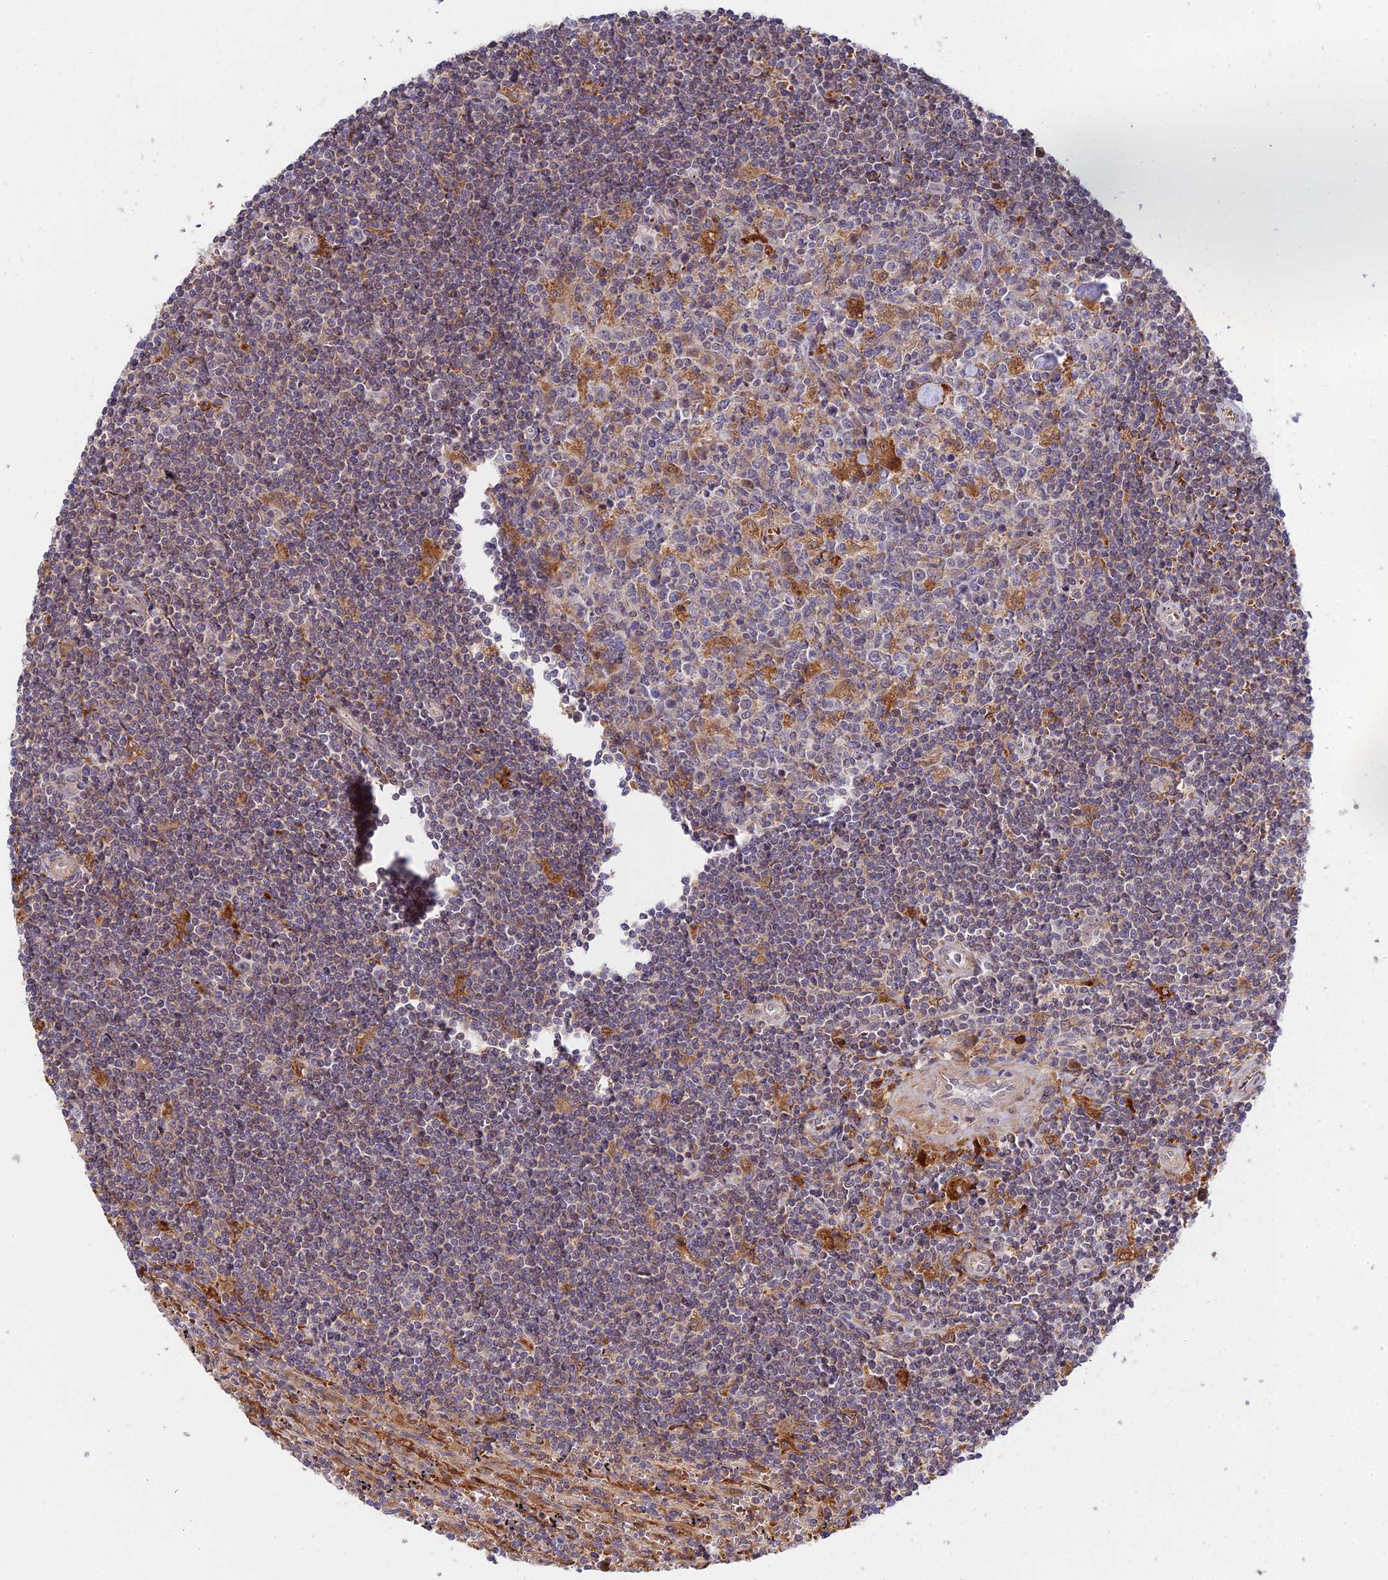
{"staining": {"intensity": "weak", "quantity": "<25%", "location": "cytoplasmic/membranous"}, "tissue": "lymphoma", "cell_type": "Tumor cells", "image_type": "cancer", "snomed": [{"axis": "morphology", "description": "Malignant lymphoma, non-Hodgkin's type, Low grade"}, {"axis": "topography", "description": "Spleen"}], "caption": "DAB (3,3'-diaminobenzidine) immunohistochemical staining of human lymphoma displays no significant expression in tumor cells.", "gene": "FUOM", "patient": {"sex": "male", "age": 76}}